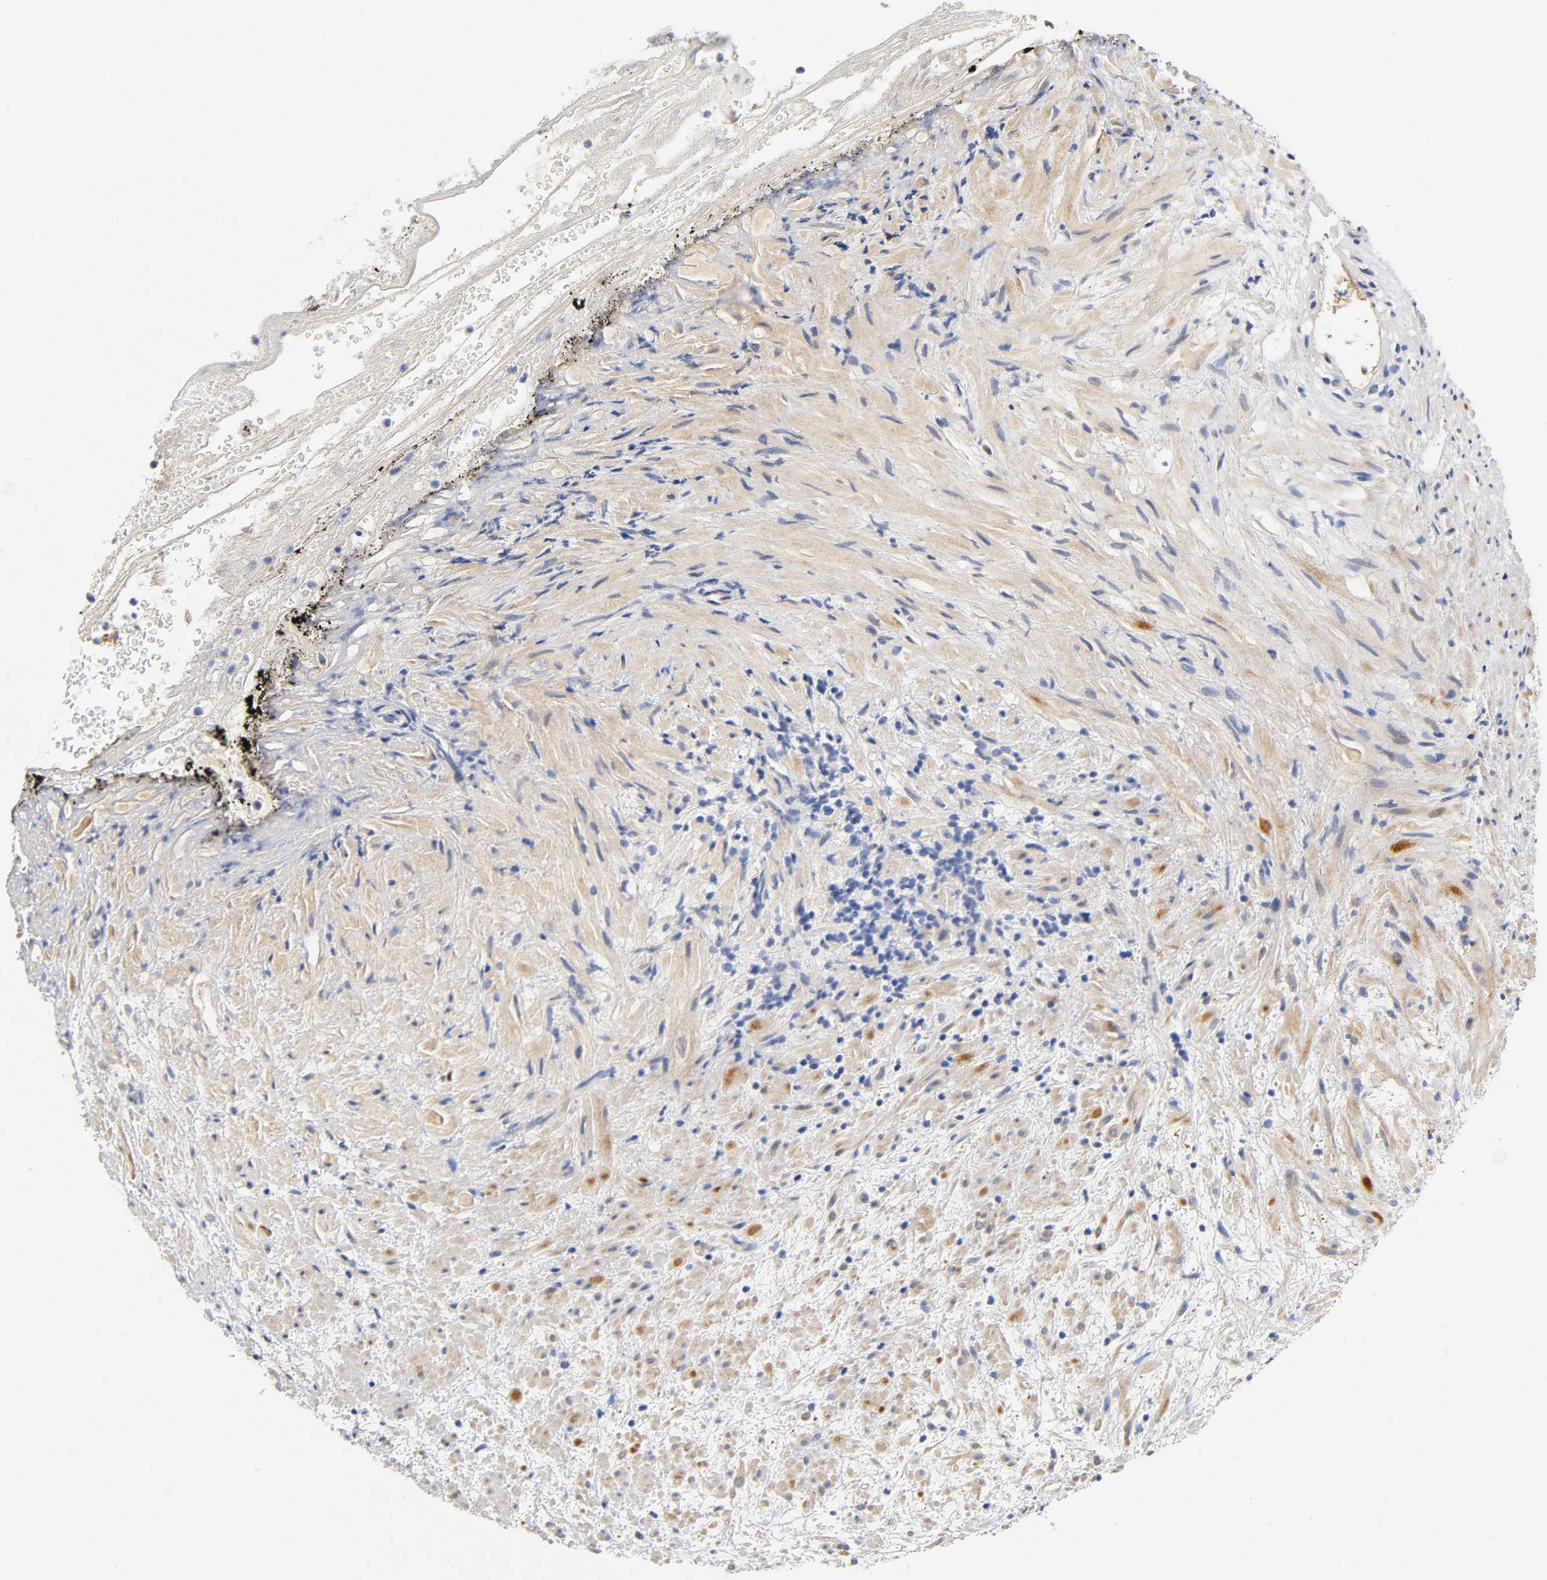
{"staining": {"intensity": "moderate", "quantity": "<25%", "location": "cytoplasmic/membranous"}, "tissue": "prostate", "cell_type": "Glandular cells", "image_type": "normal", "snomed": [{"axis": "morphology", "description": "Normal tissue, NOS"}, {"axis": "topography", "description": "Prostate"}], "caption": "Prostate stained with DAB immunohistochemistry exhibits low levels of moderate cytoplasmic/membranous positivity in approximately <25% of glandular cells.", "gene": "TNC", "patient": {"sex": "male", "age": 76}}